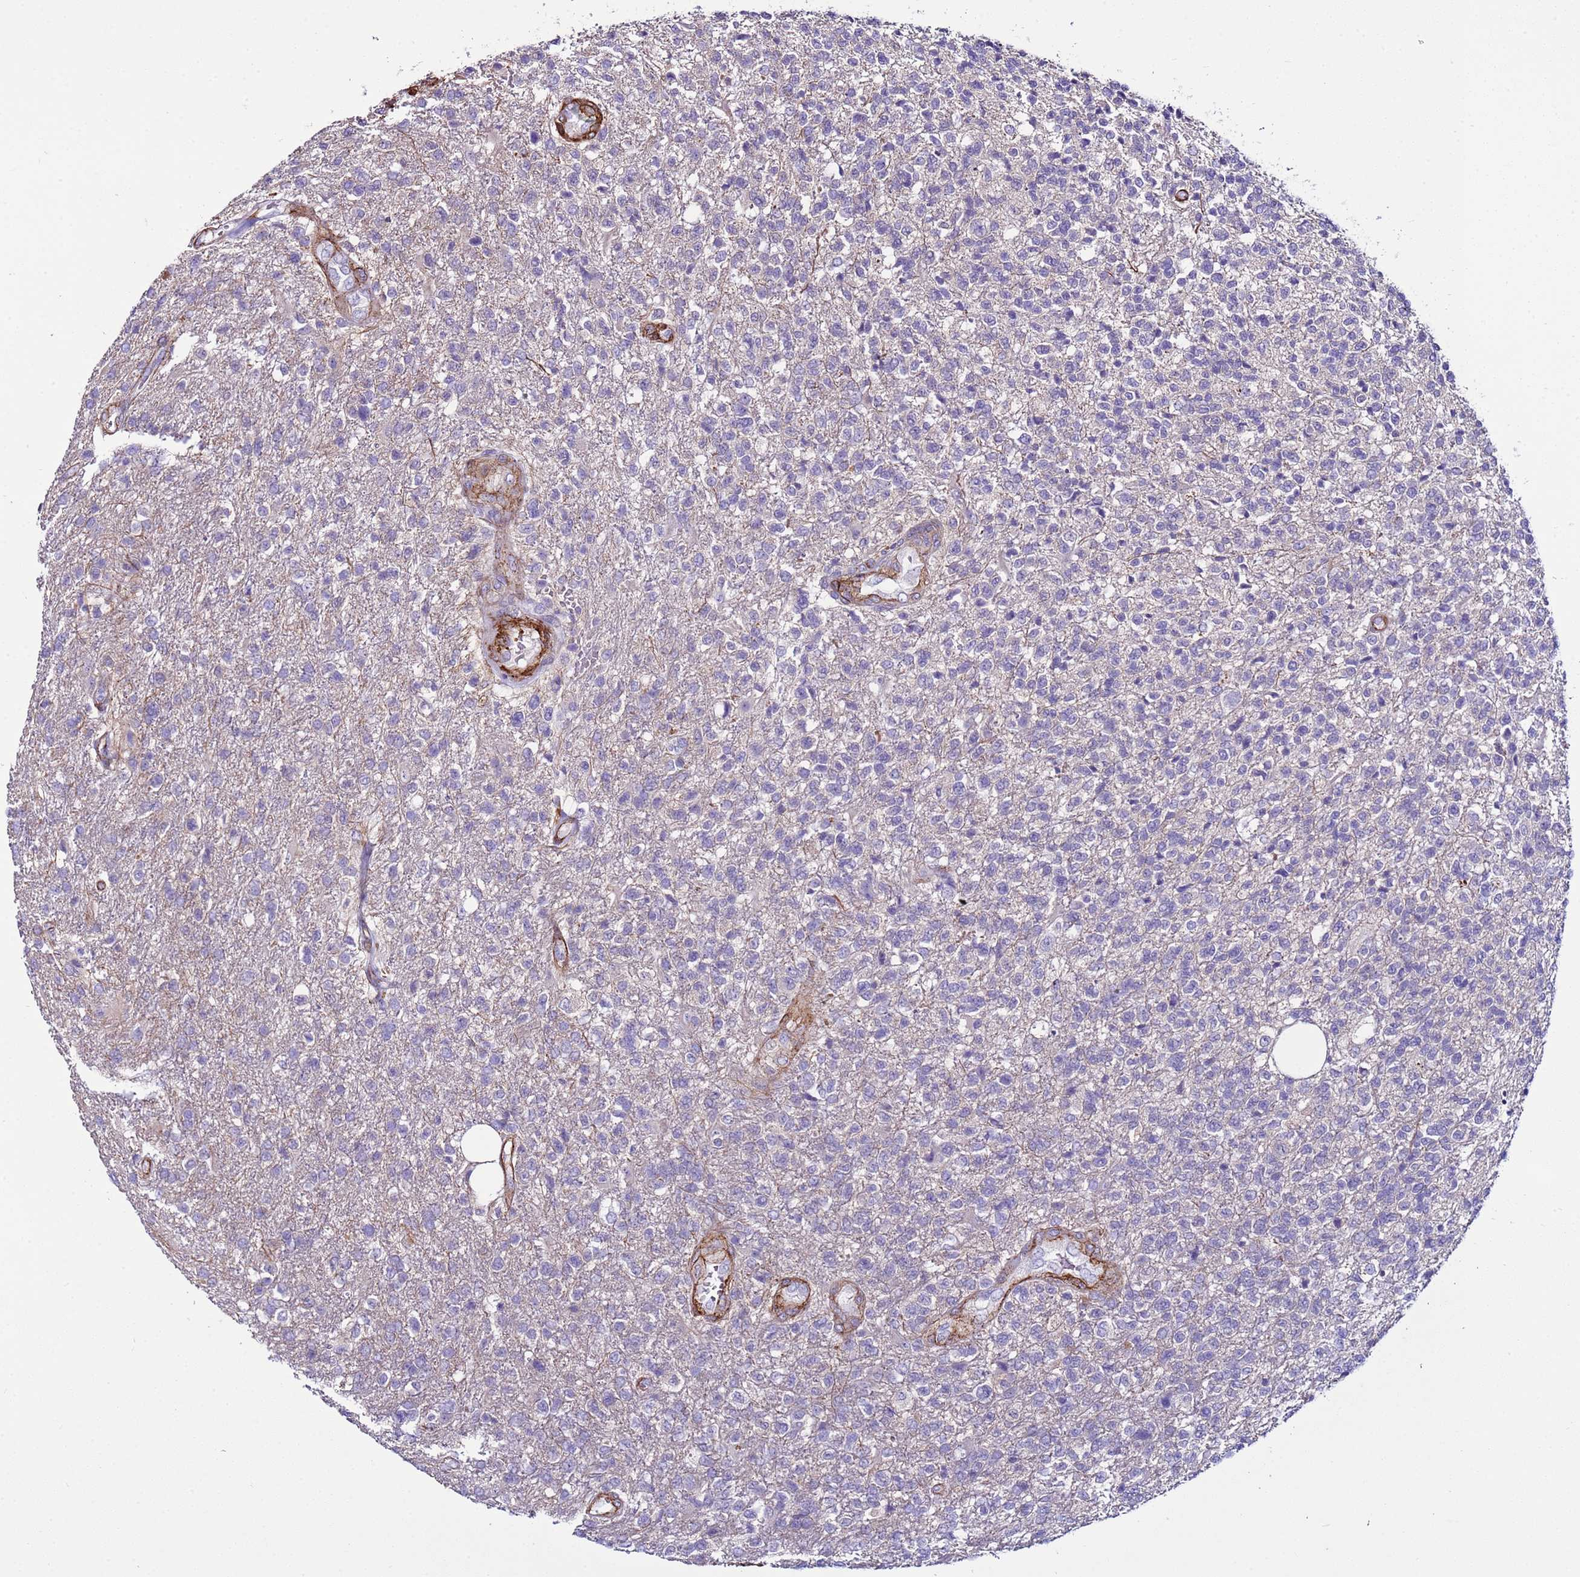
{"staining": {"intensity": "negative", "quantity": "none", "location": "none"}, "tissue": "glioma", "cell_type": "Tumor cells", "image_type": "cancer", "snomed": [{"axis": "morphology", "description": "Glioma, malignant, High grade"}, {"axis": "topography", "description": "Brain"}], "caption": "Immunohistochemistry (IHC) histopathology image of human glioma stained for a protein (brown), which exhibits no staining in tumor cells.", "gene": "RABL2B", "patient": {"sex": "male", "age": 56}}